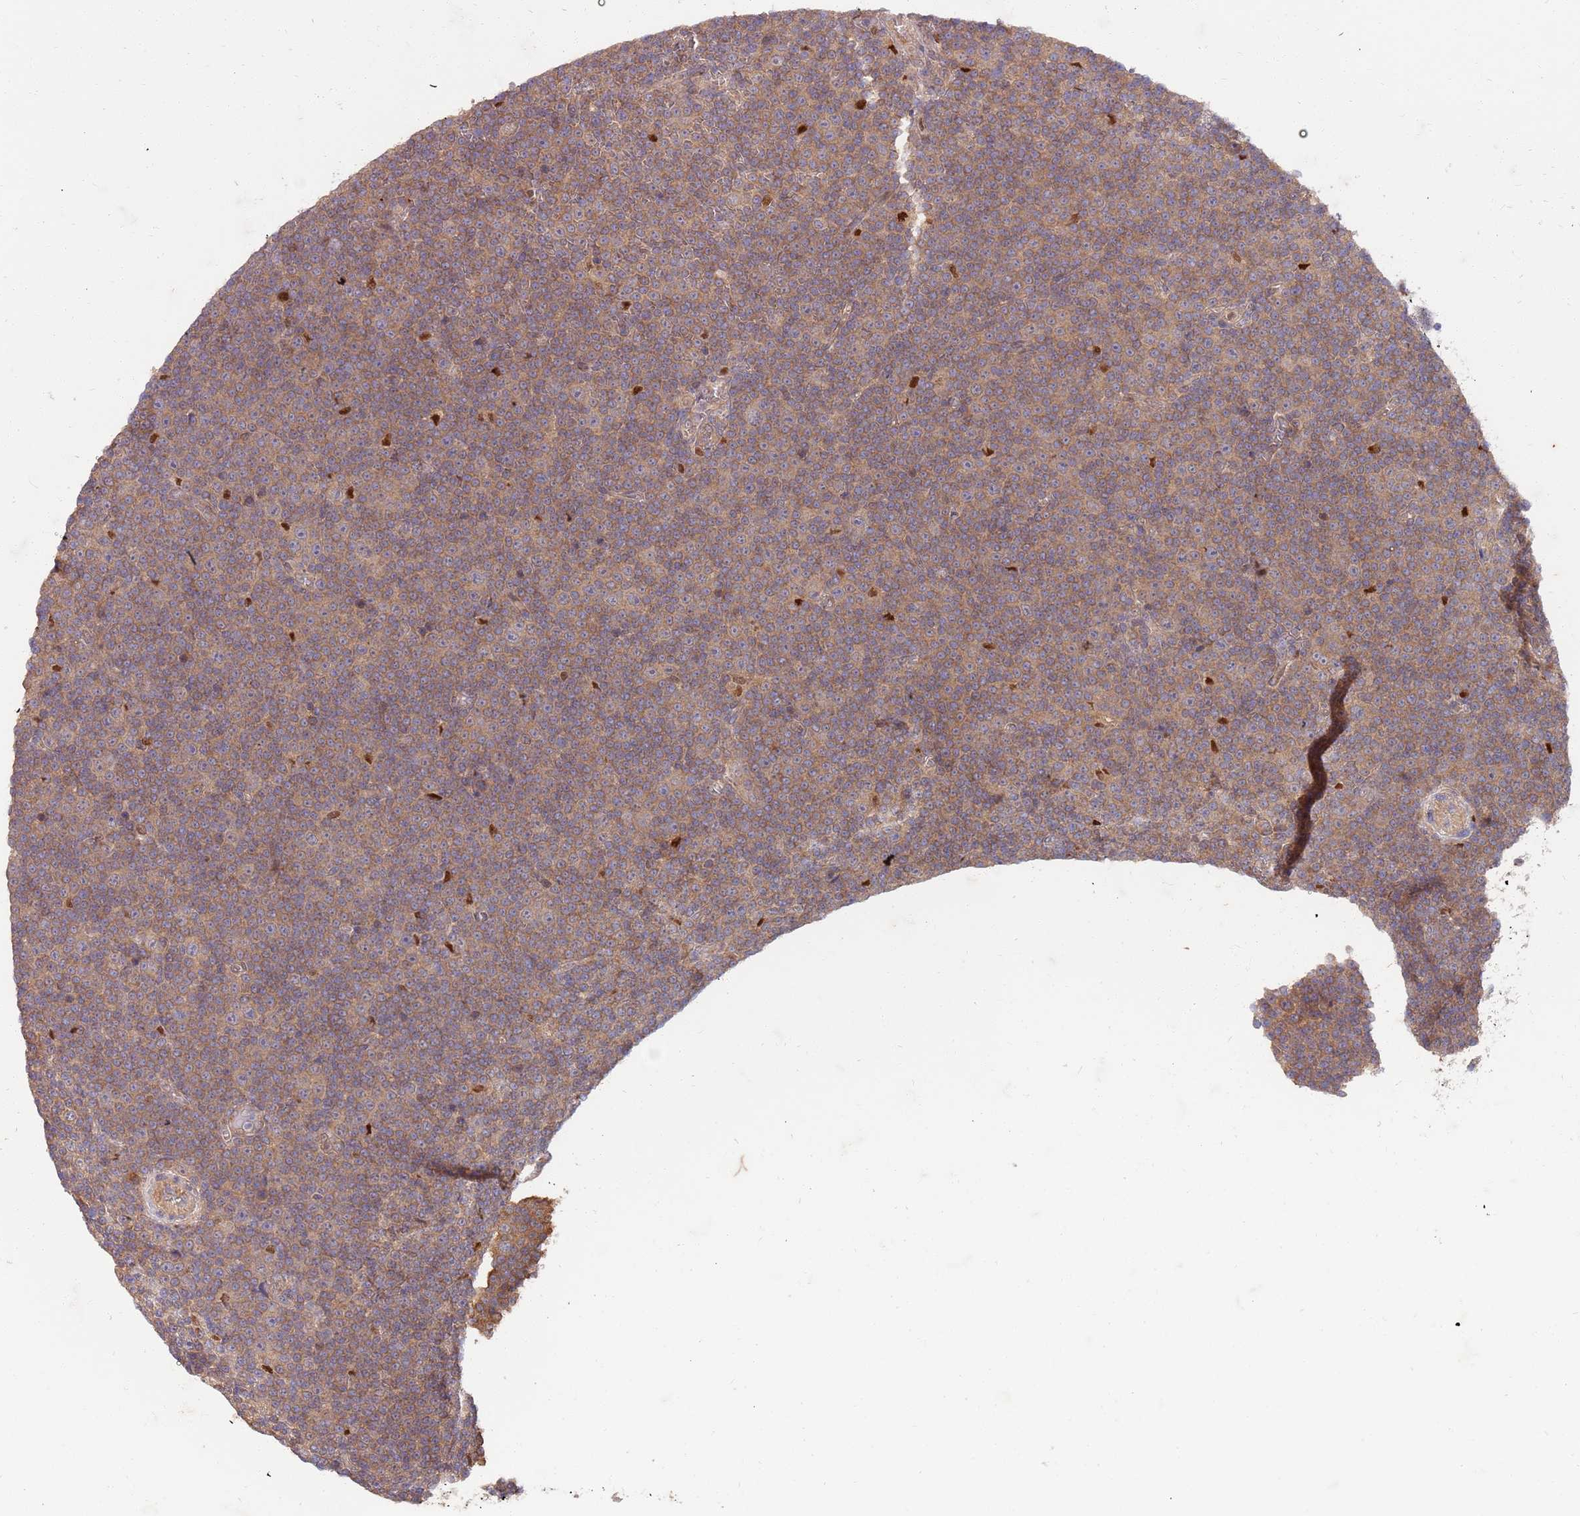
{"staining": {"intensity": "weak", "quantity": "25%-75%", "location": "cytoplasmic/membranous"}, "tissue": "lymphoma", "cell_type": "Tumor cells", "image_type": "cancer", "snomed": [{"axis": "morphology", "description": "Malignant lymphoma, non-Hodgkin's type, Low grade"}, {"axis": "topography", "description": "Lymph node"}], "caption": "High-magnification brightfield microscopy of low-grade malignant lymphoma, non-Hodgkin's type stained with DAB (brown) and counterstained with hematoxylin (blue). tumor cells exhibit weak cytoplasmic/membranous expression is appreciated in approximately25%-75% of cells. The staining is performed using DAB brown chromogen to label protein expression. The nuclei are counter-stained blue using hematoxylin.", "gene": "OSBP", "patient": {"sex": "female", "age": 67}}